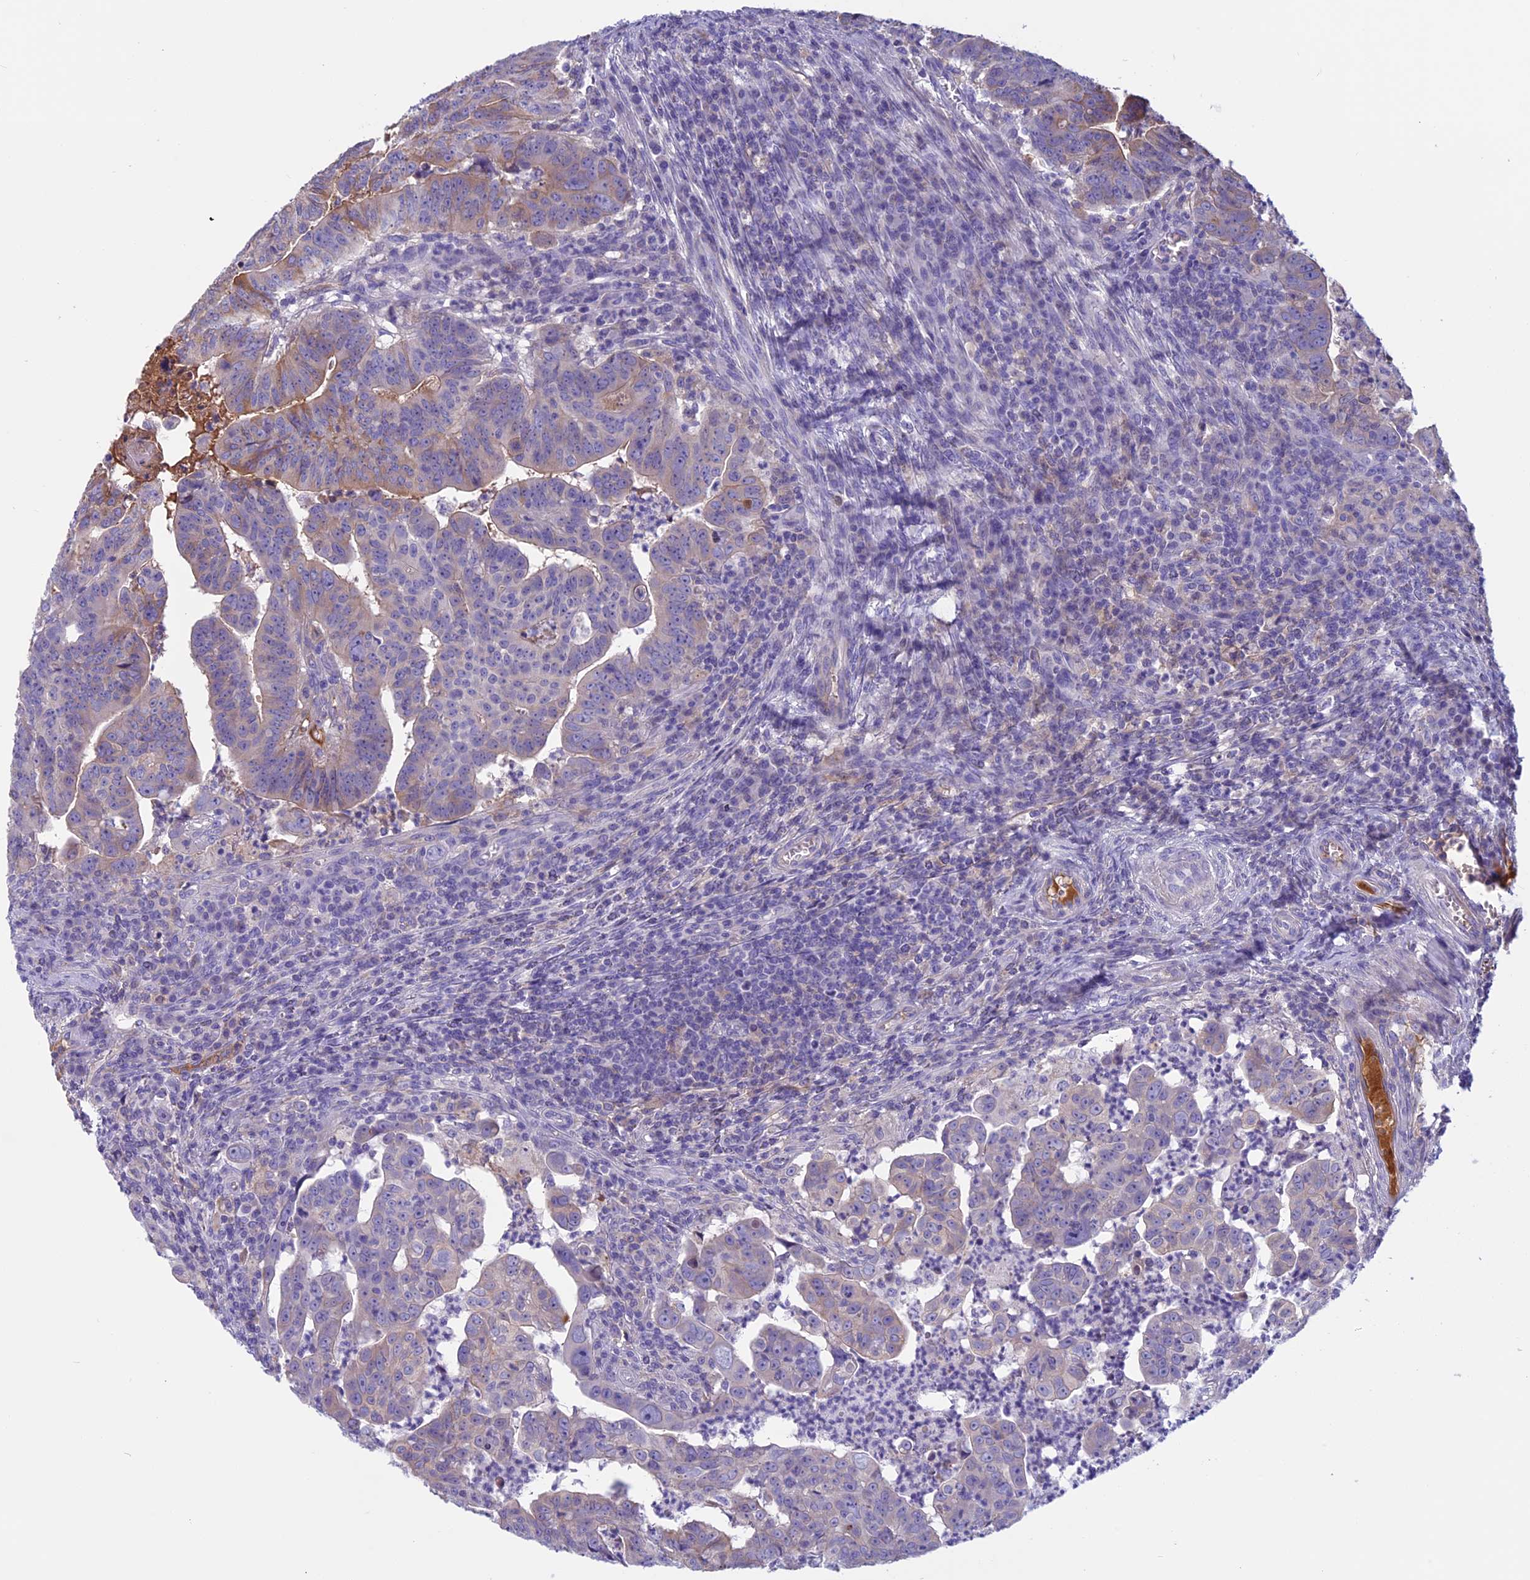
{"staining": {"intensity": "weak", "quantity": "<25%", "location": "cytoplasmic/membranous"}, "tissue": "colorectal cancer", "cell_type": "Tumor cells", "image_type": "cancer", "snomed": [{"axis": "morphology", "description": "Adenocarcinoma, NOS"}, {"axis": "topography", "description": "Rectum"}], "caption": "High power microscopy image of an immunohistochemistry (IHC) photomicrograph of colorectal cancer, revealing no significant expression in tumor cells.", "gene": "ANGPTL2", "patient": {"sex": "male", "age": 69}}